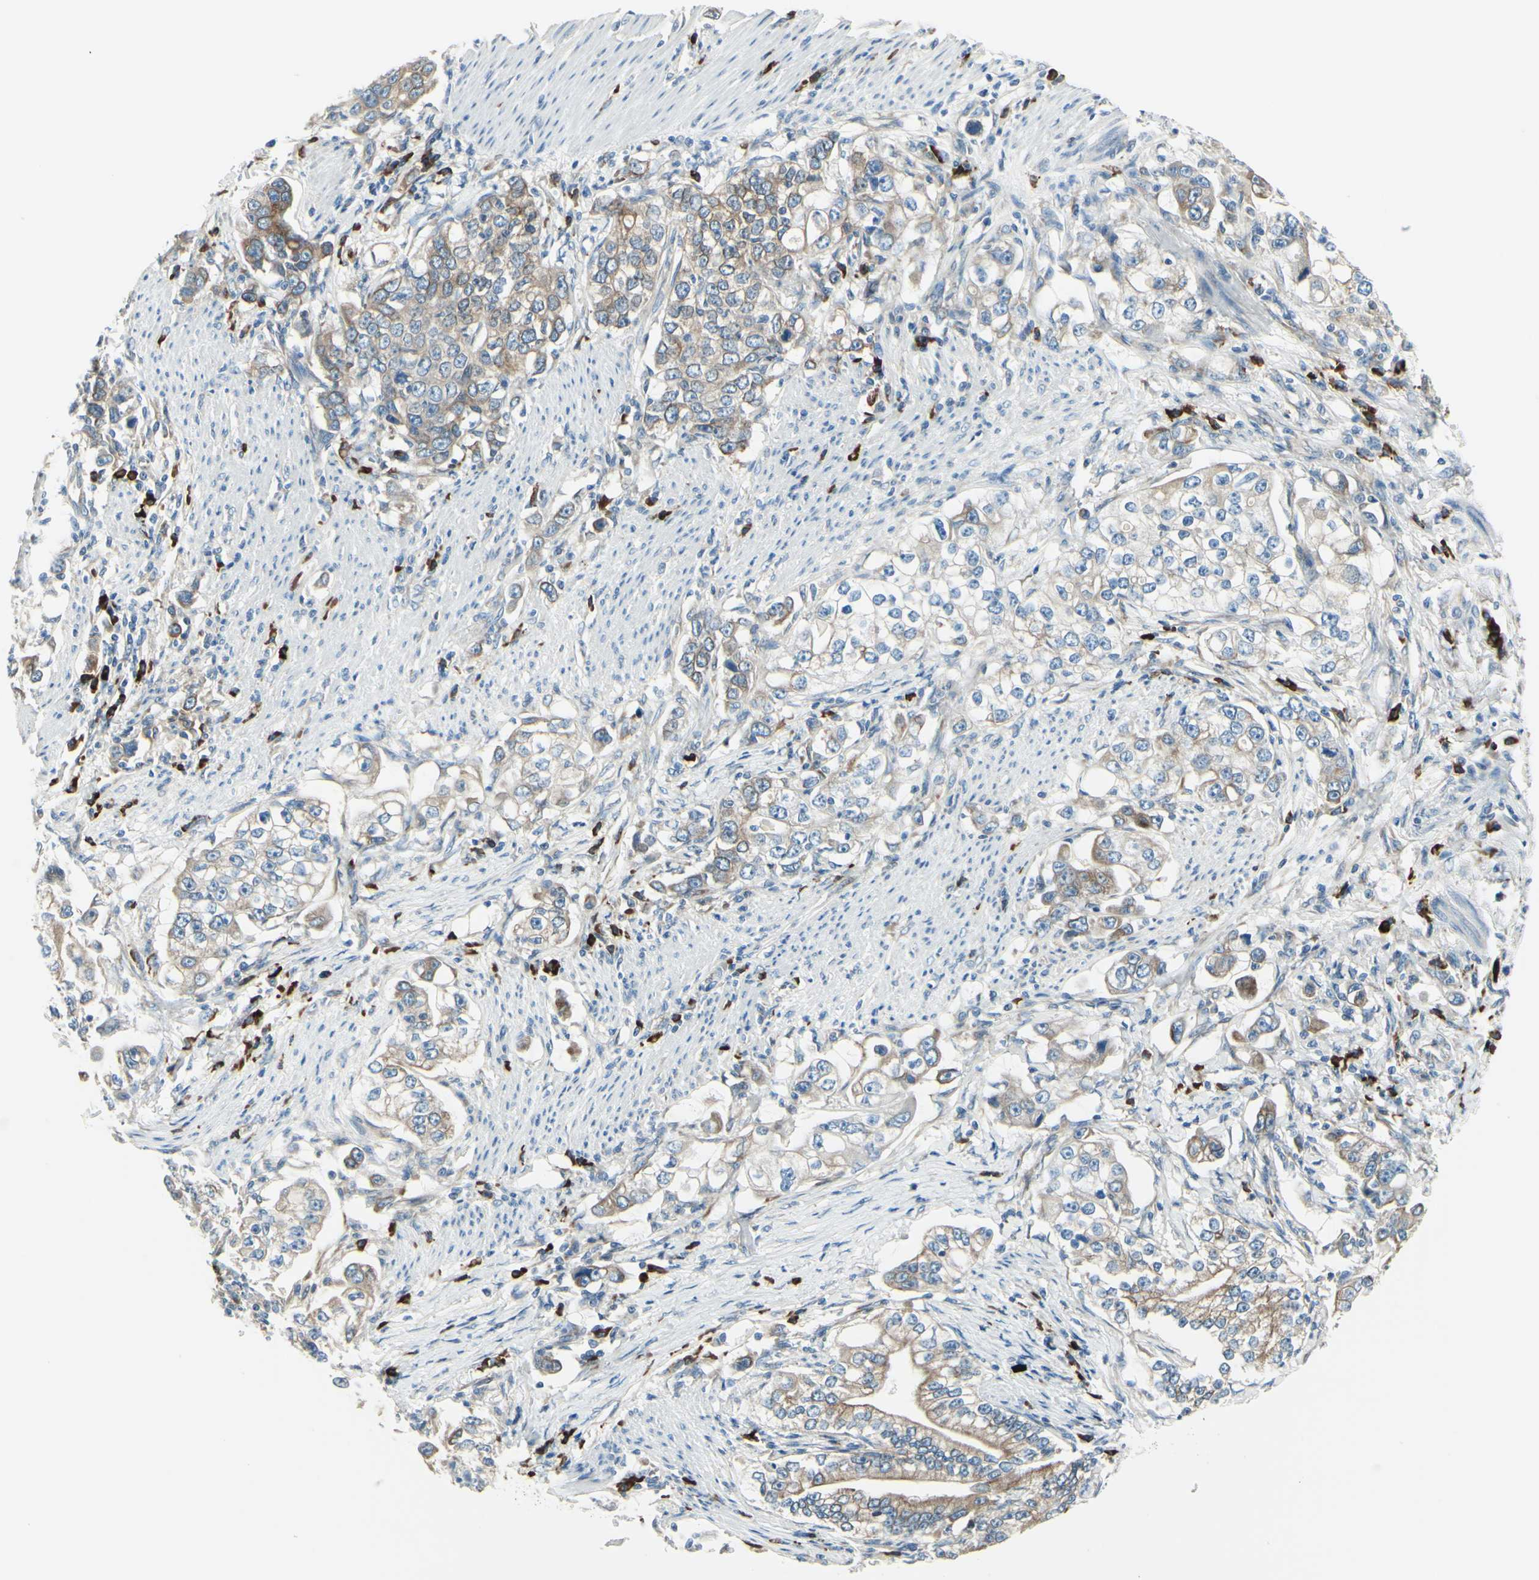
{"staining": {"intensity": "weak", "quantity": "25%-75%", "location": "cytoplasmic/membranous"}, "tissue": "stomach cancer", "cell_type": "Tumor cells", "image_type": "cancer", "snomed": [{"axis": "morphology", "description": "Adenocarcinoma, NOS"}, {"axis": "topography", "description": "Stomach, lower"}], "caption": "Human stomach cancer stained for a protein (brown) demonstrates weak cytoplasmic/membranous positive positivity in approximately 25%-75% of tumor cells.", "gene": "SELENOS", "patient": {"sex": "female", "age": 72}}